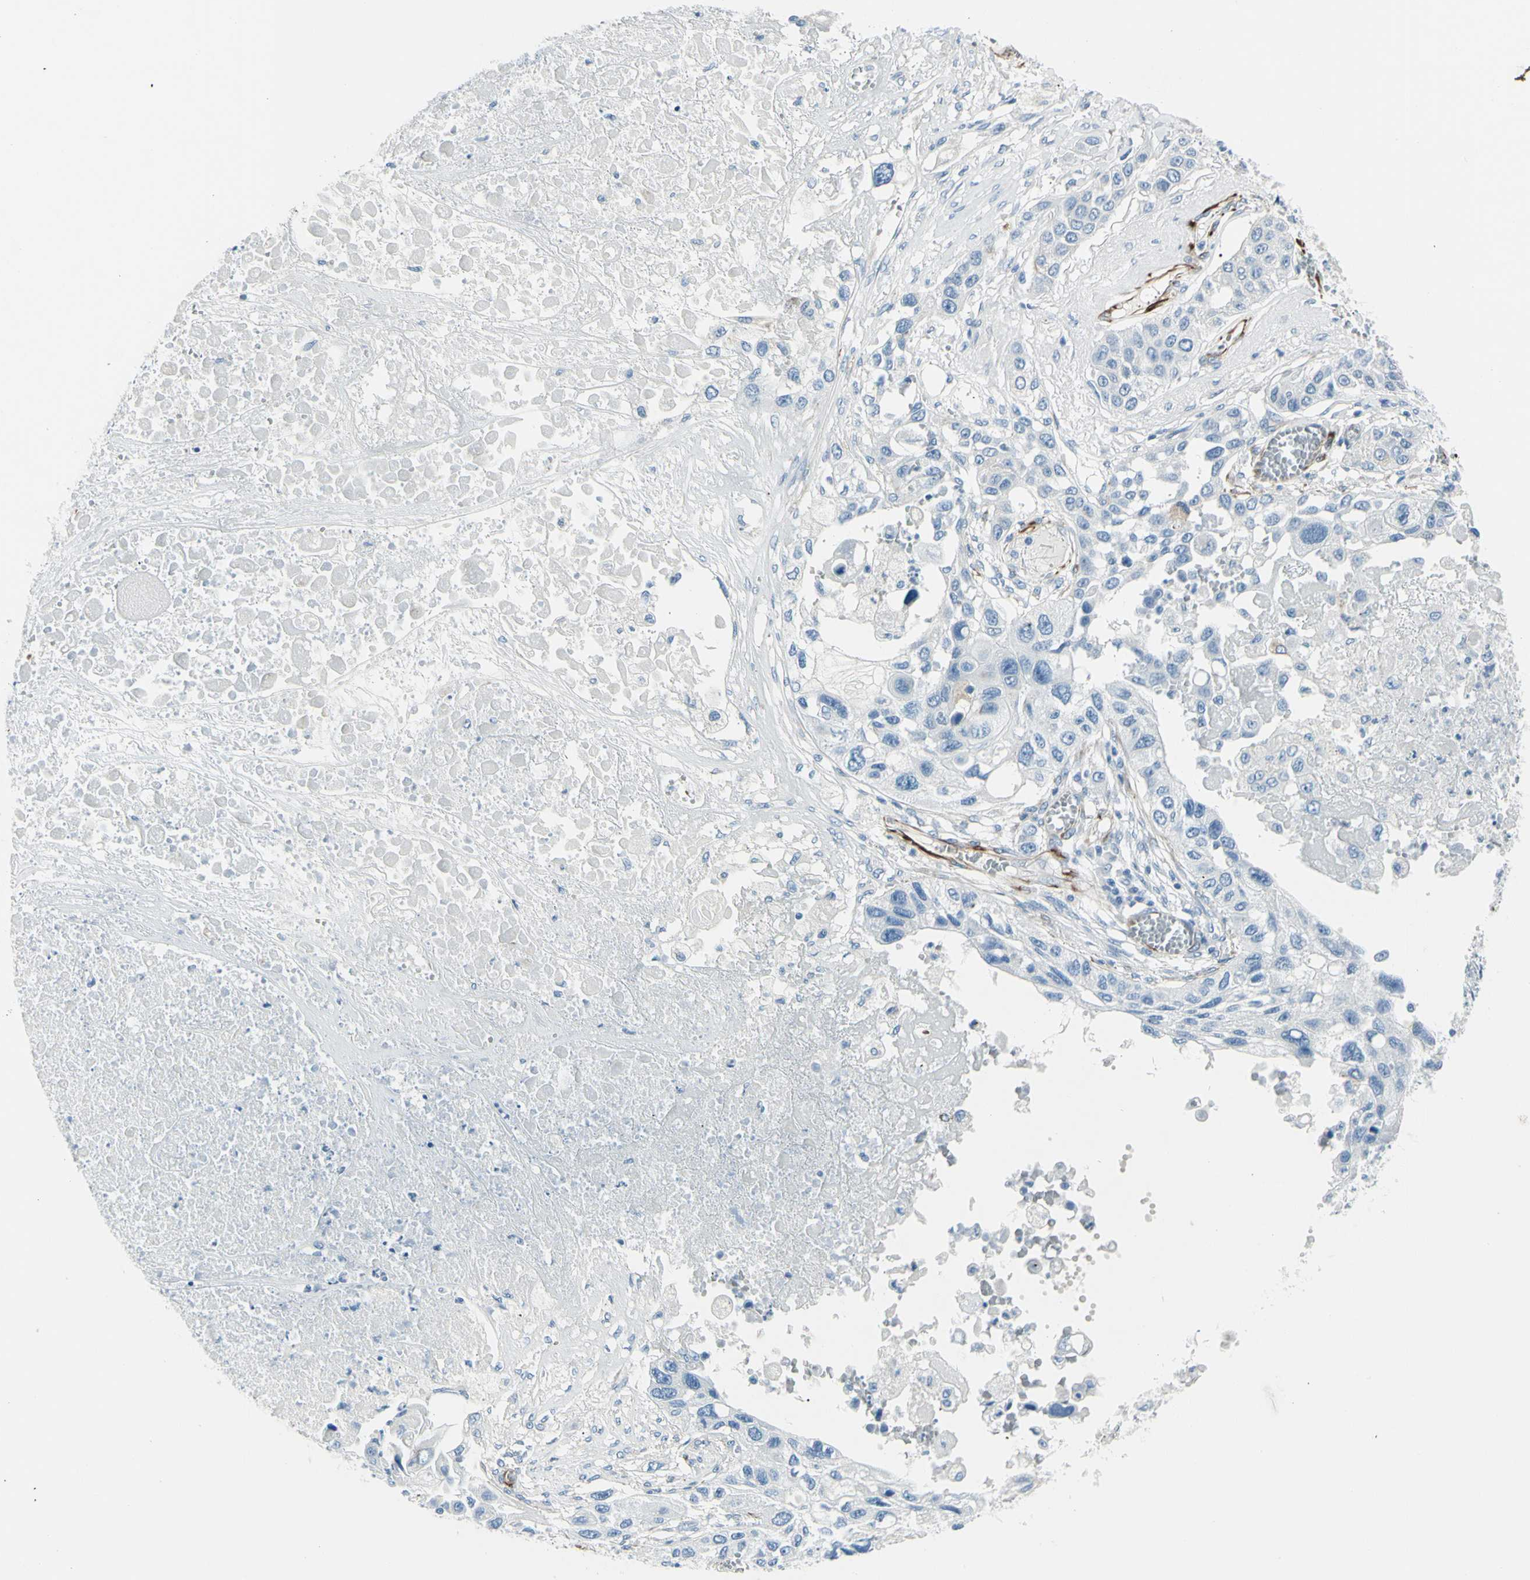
{"staining": {"intensity": "negative", "quantity": "none", "location": "none"}, "tissue": "lung cancer", "cell_type": "Tumor cells", "image_type": "cancer", "snomed": [{"axis": "morphology", "description": "Squamous cell carcinoma, NOS"}, {"axis": "topography", "description": "Lung"}], "caption": "A high-resolution photomicrograph shows IHC staining of lung squamous cell carcinoma, which shows no significant positivity in tumor cells.", "gene": "PTH2R", "patient": {"sex": "male", "age": 71}}